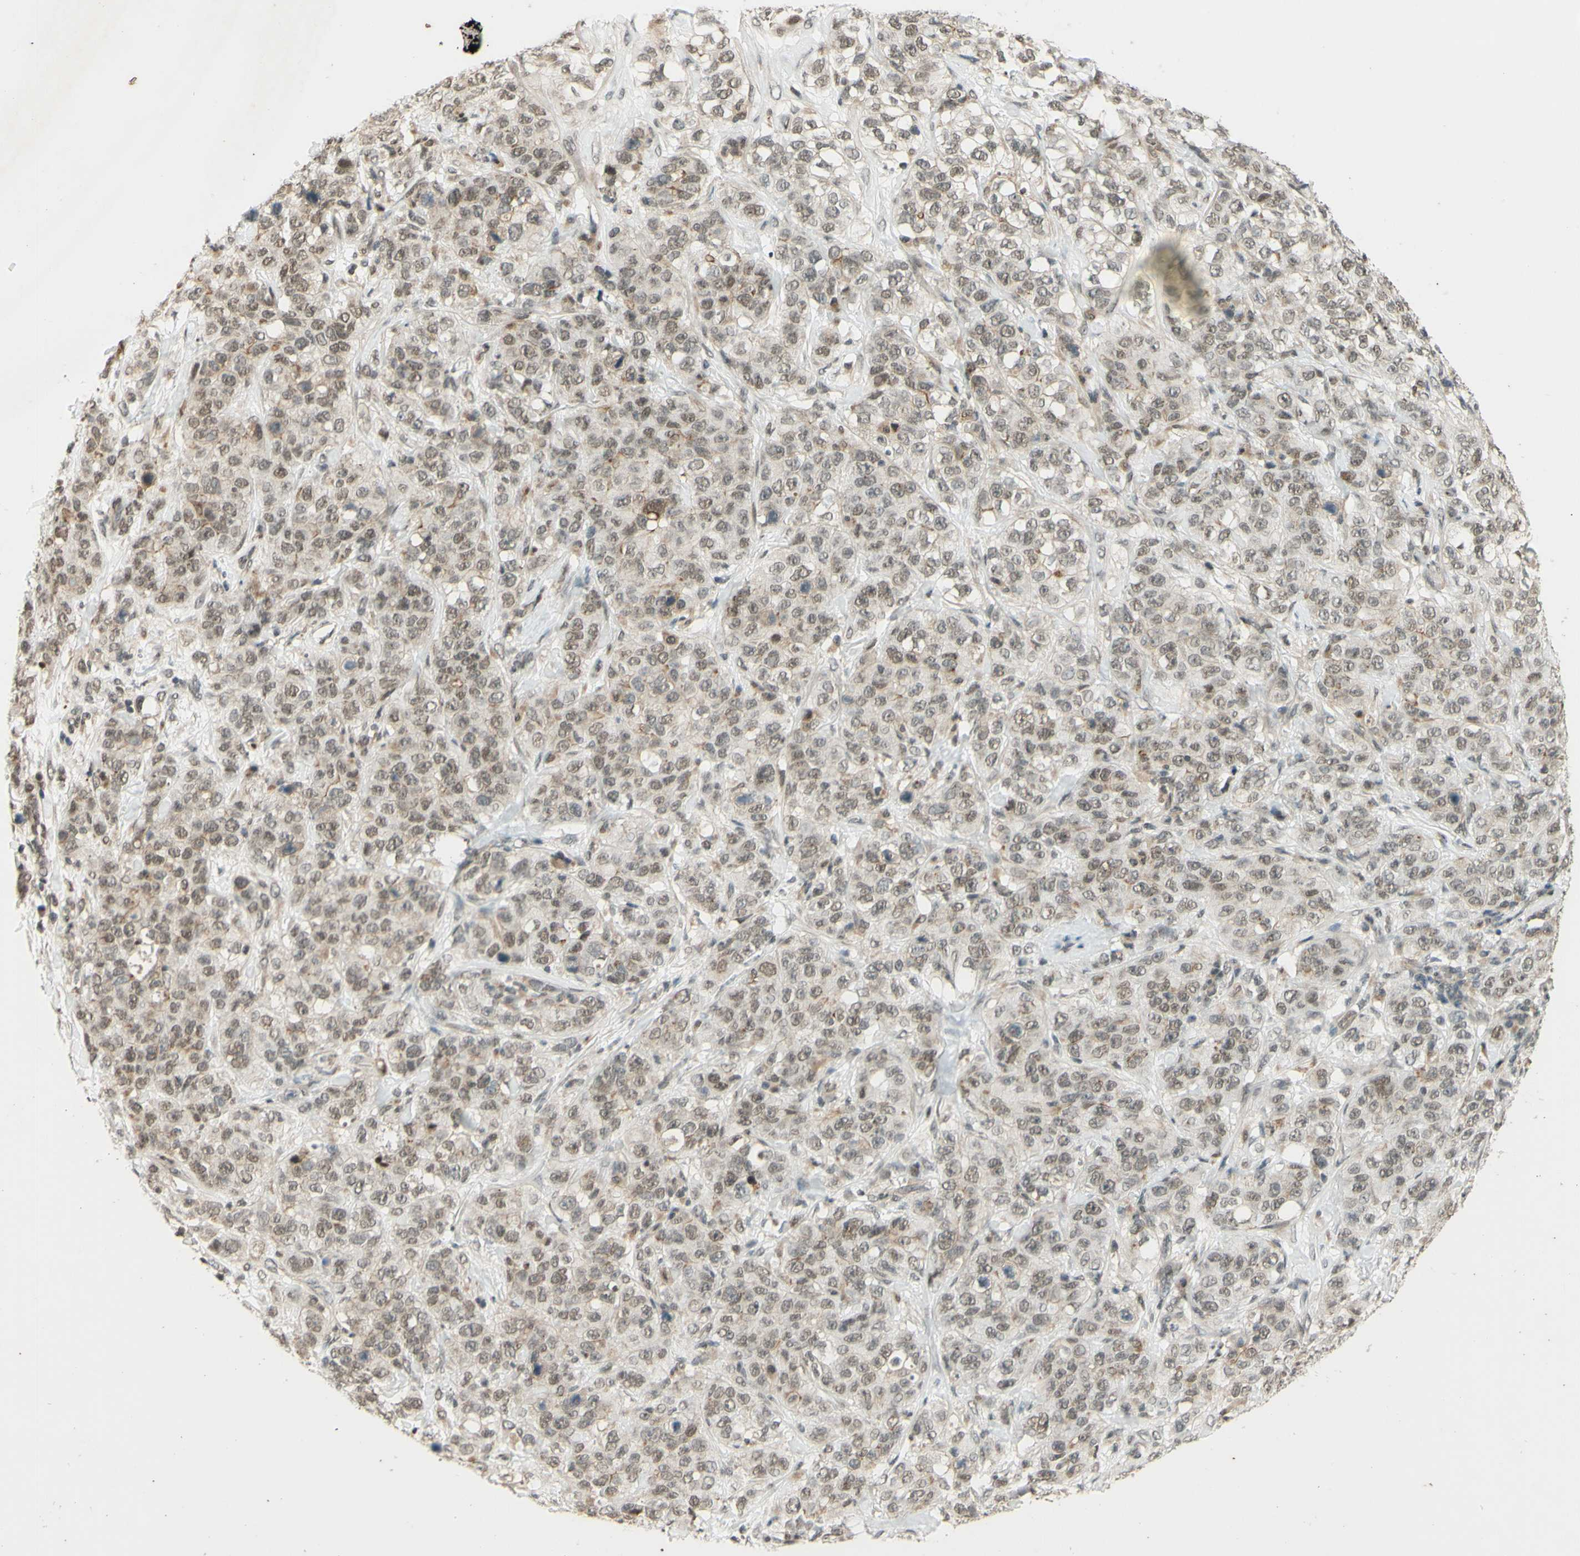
{"staining": {"intensity": "weak", "quantity": ">75%", "location": "nuclear"}, "tissue": "stomach cancer", "cell_type": "Tumor cells", "image_type": "cancer", "snomed": [{"axis": "morphology", "description": "Adenocarcinoma, NOS"}, {"axis": "topography", "description": "Stomach"}], "caption": "Immunohistochemical staining of stomach adenocarcinoma reveals low levels of weak nuclear staining in about >75% of tumor cells.", "gene": "SMARCB1", "patient": {"sex": "male", "age": 48}}